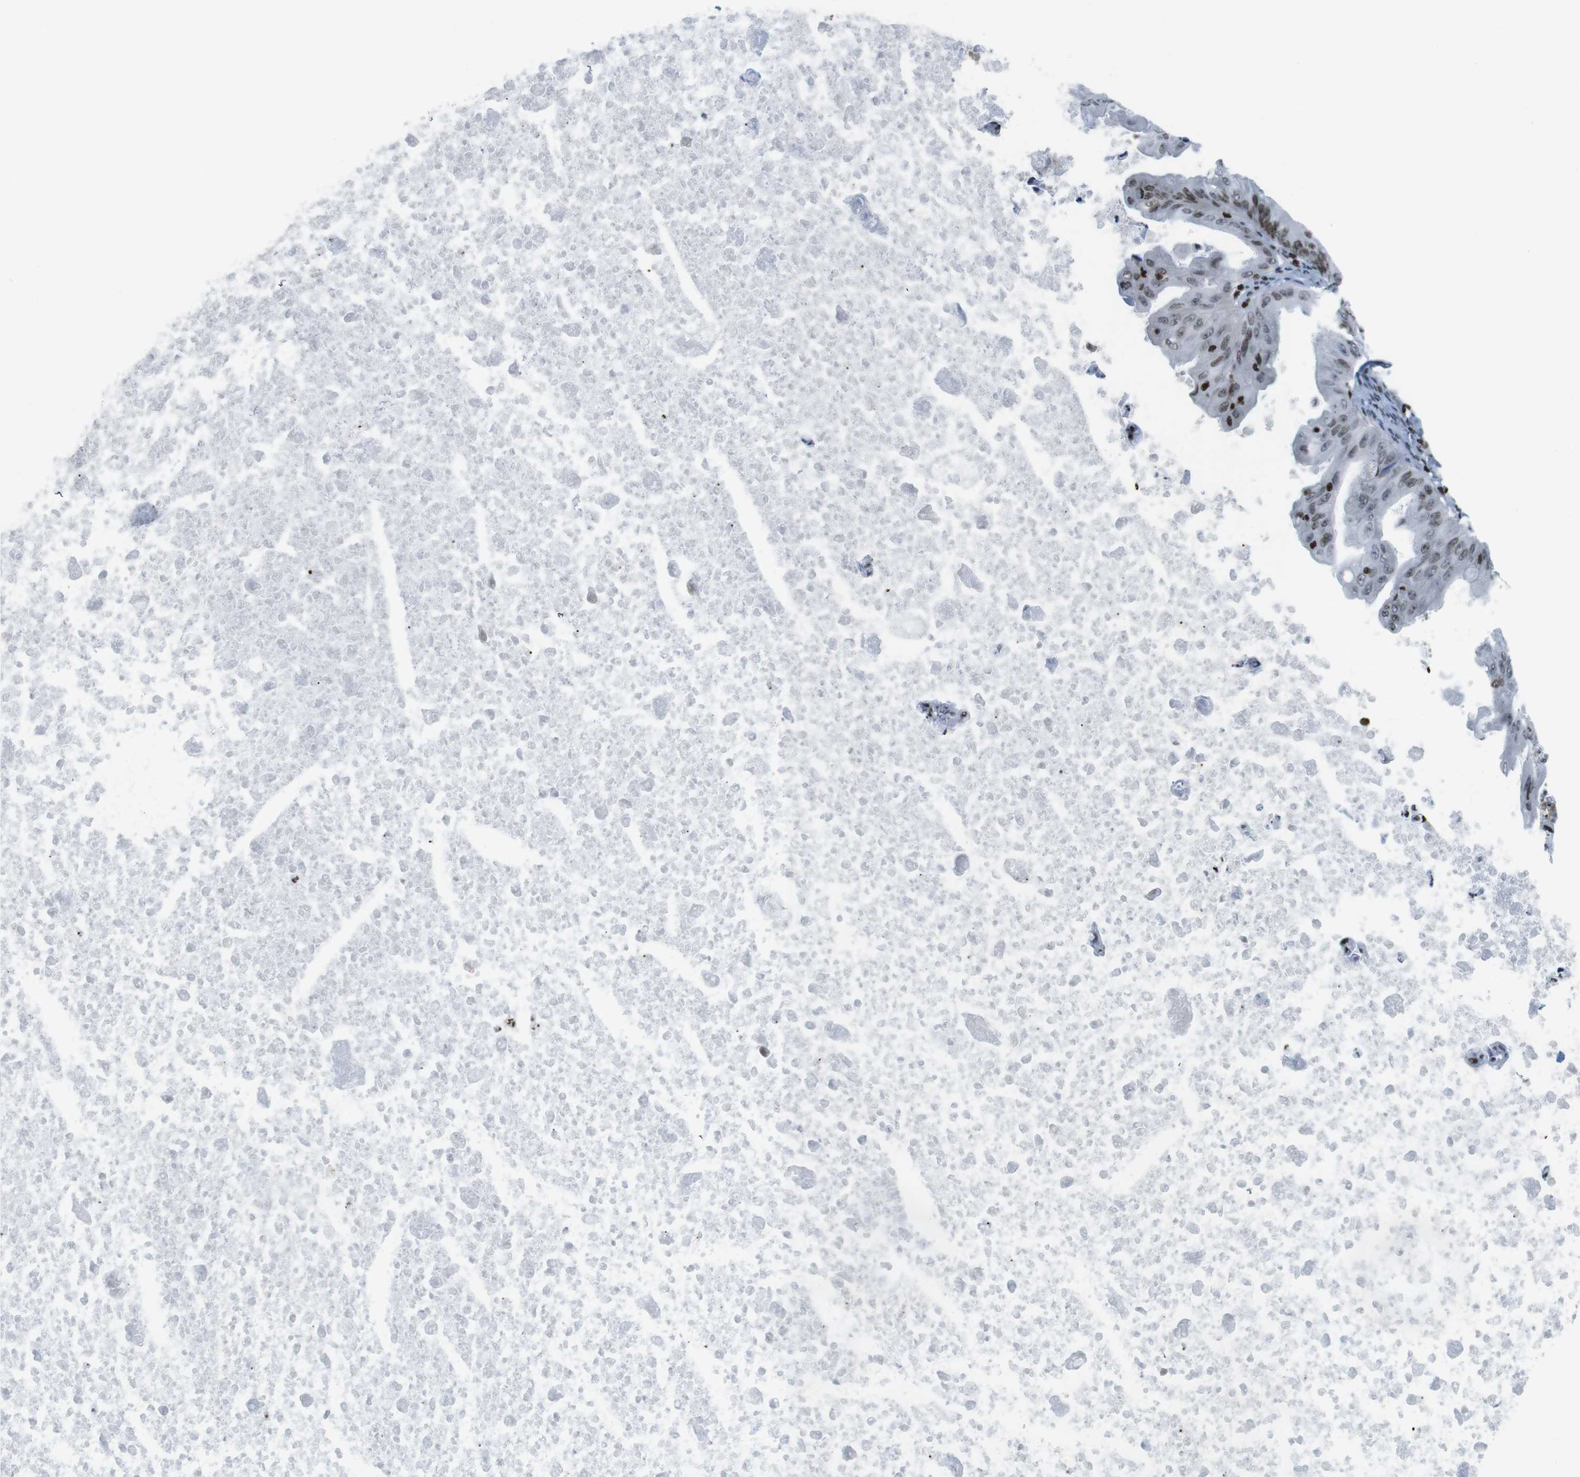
{"staining": {"intensity": "moderate", "quantity": ">75%", "location": "nuclear"}, "tissue": "ovarian cancer", "cell_type": "Tumor cells", "image_type": "cancer", "snomed": [{"axis": "morphology", "description": "Cystadenocarcinoma, mucinous, NOS"}, {"axis": "topography", "description": "Ovary"}], "caption": "Protein positivity by immunohistochemistry (IHC) reveals moderate nuclear positivity in approximately >75% of tumor cells in mucinous cystadenocarcinoma (ovarian).", "gene": "H2AC8", "patient": {"sex": "female", "age": 37}}